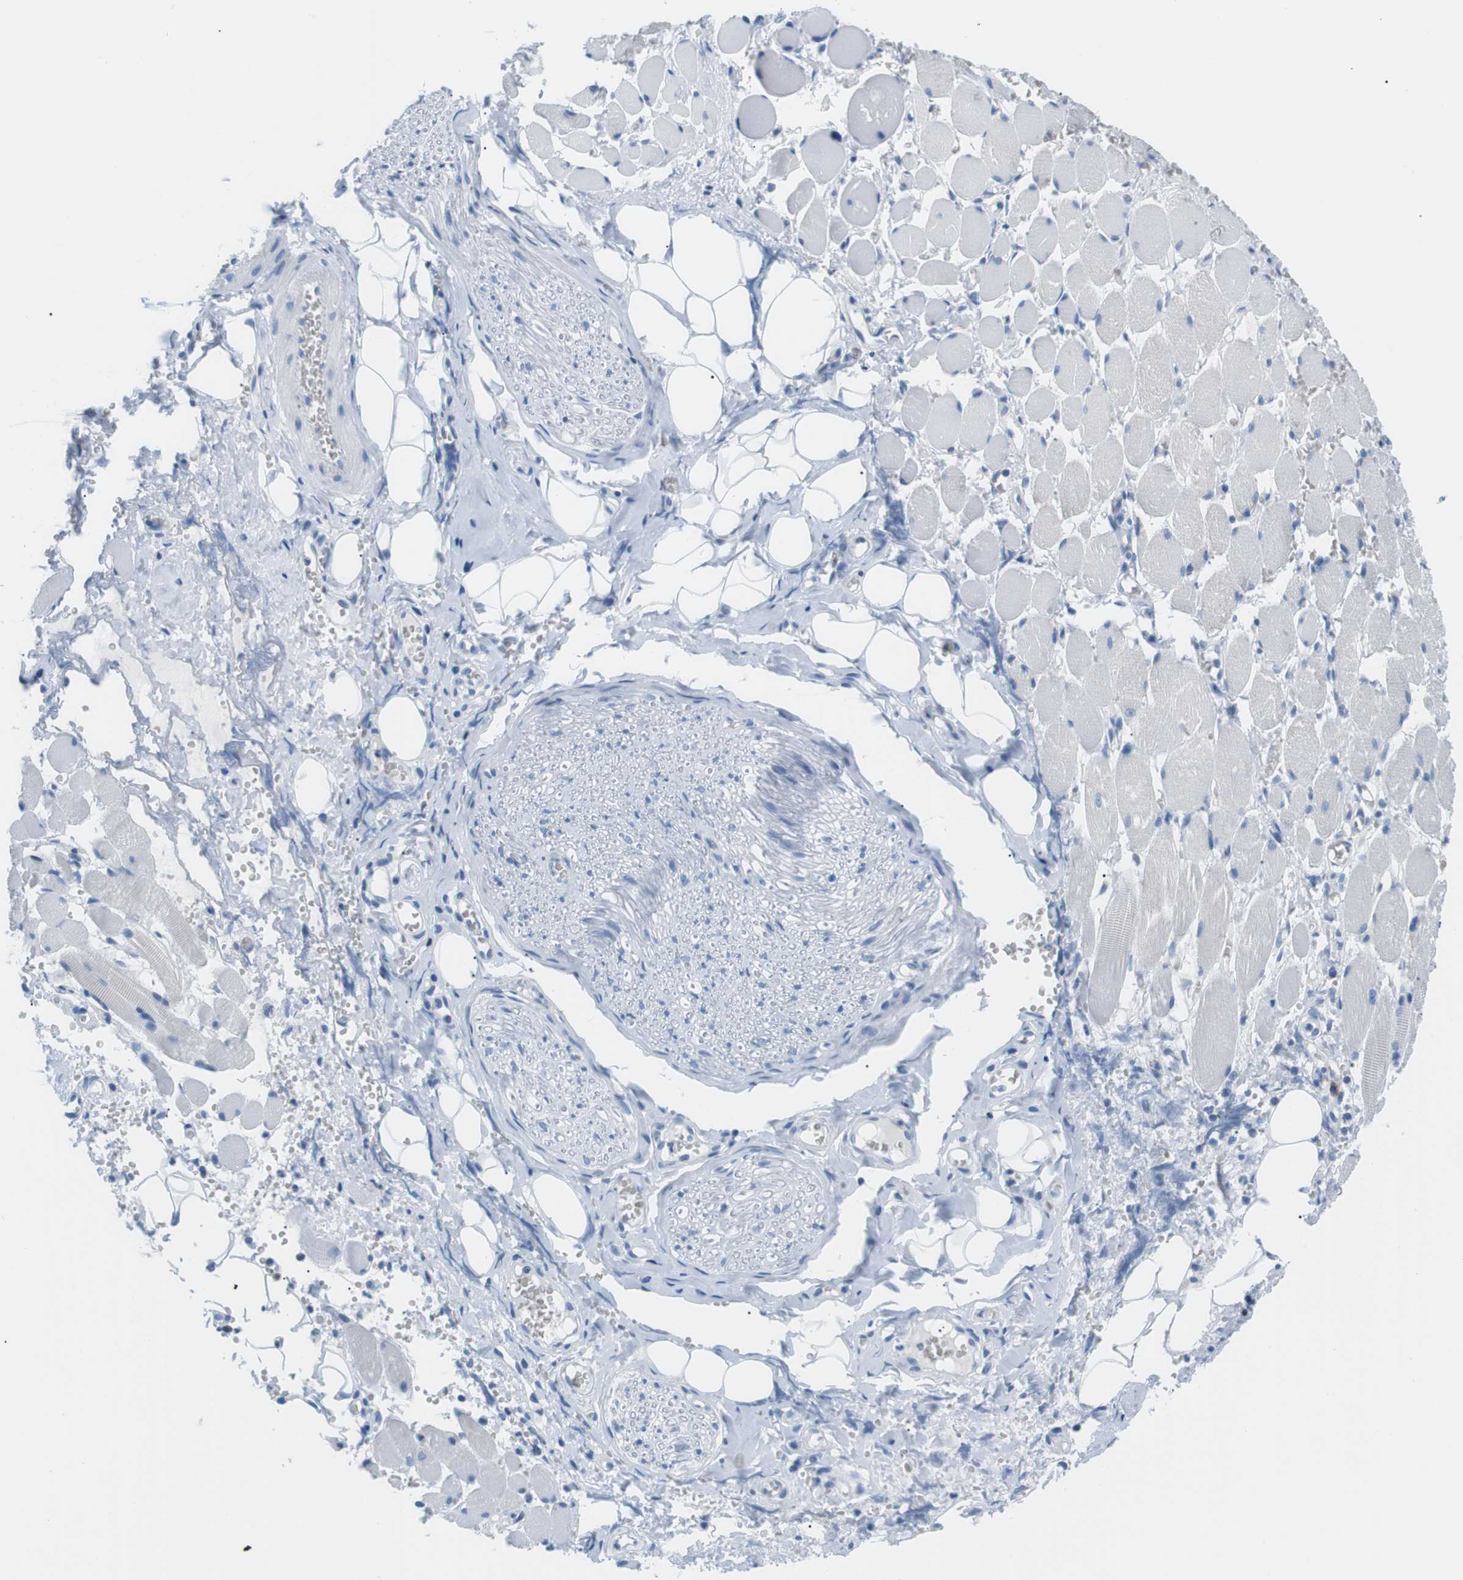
{"staining": {"intensity": "negative", "quantity": "none", "location": "none"}, "tissue": "adipose tissue", "cell_type": "Adipocytes", "image_type": "normal", "snomed": [{"axis": "morphology", "description": "Squamous cell carcinoma, NOS"}, {"axis": "topography", "description": "Oral tissue"}, {"axis": "topography", "description": "Head-Neck"}], "caption": "Protein analysis of benign adipose tissue shows no significant staining in adipocytes.", "gene": "TNFRSF4", "patient": {"sex": "female", "age": 50}}